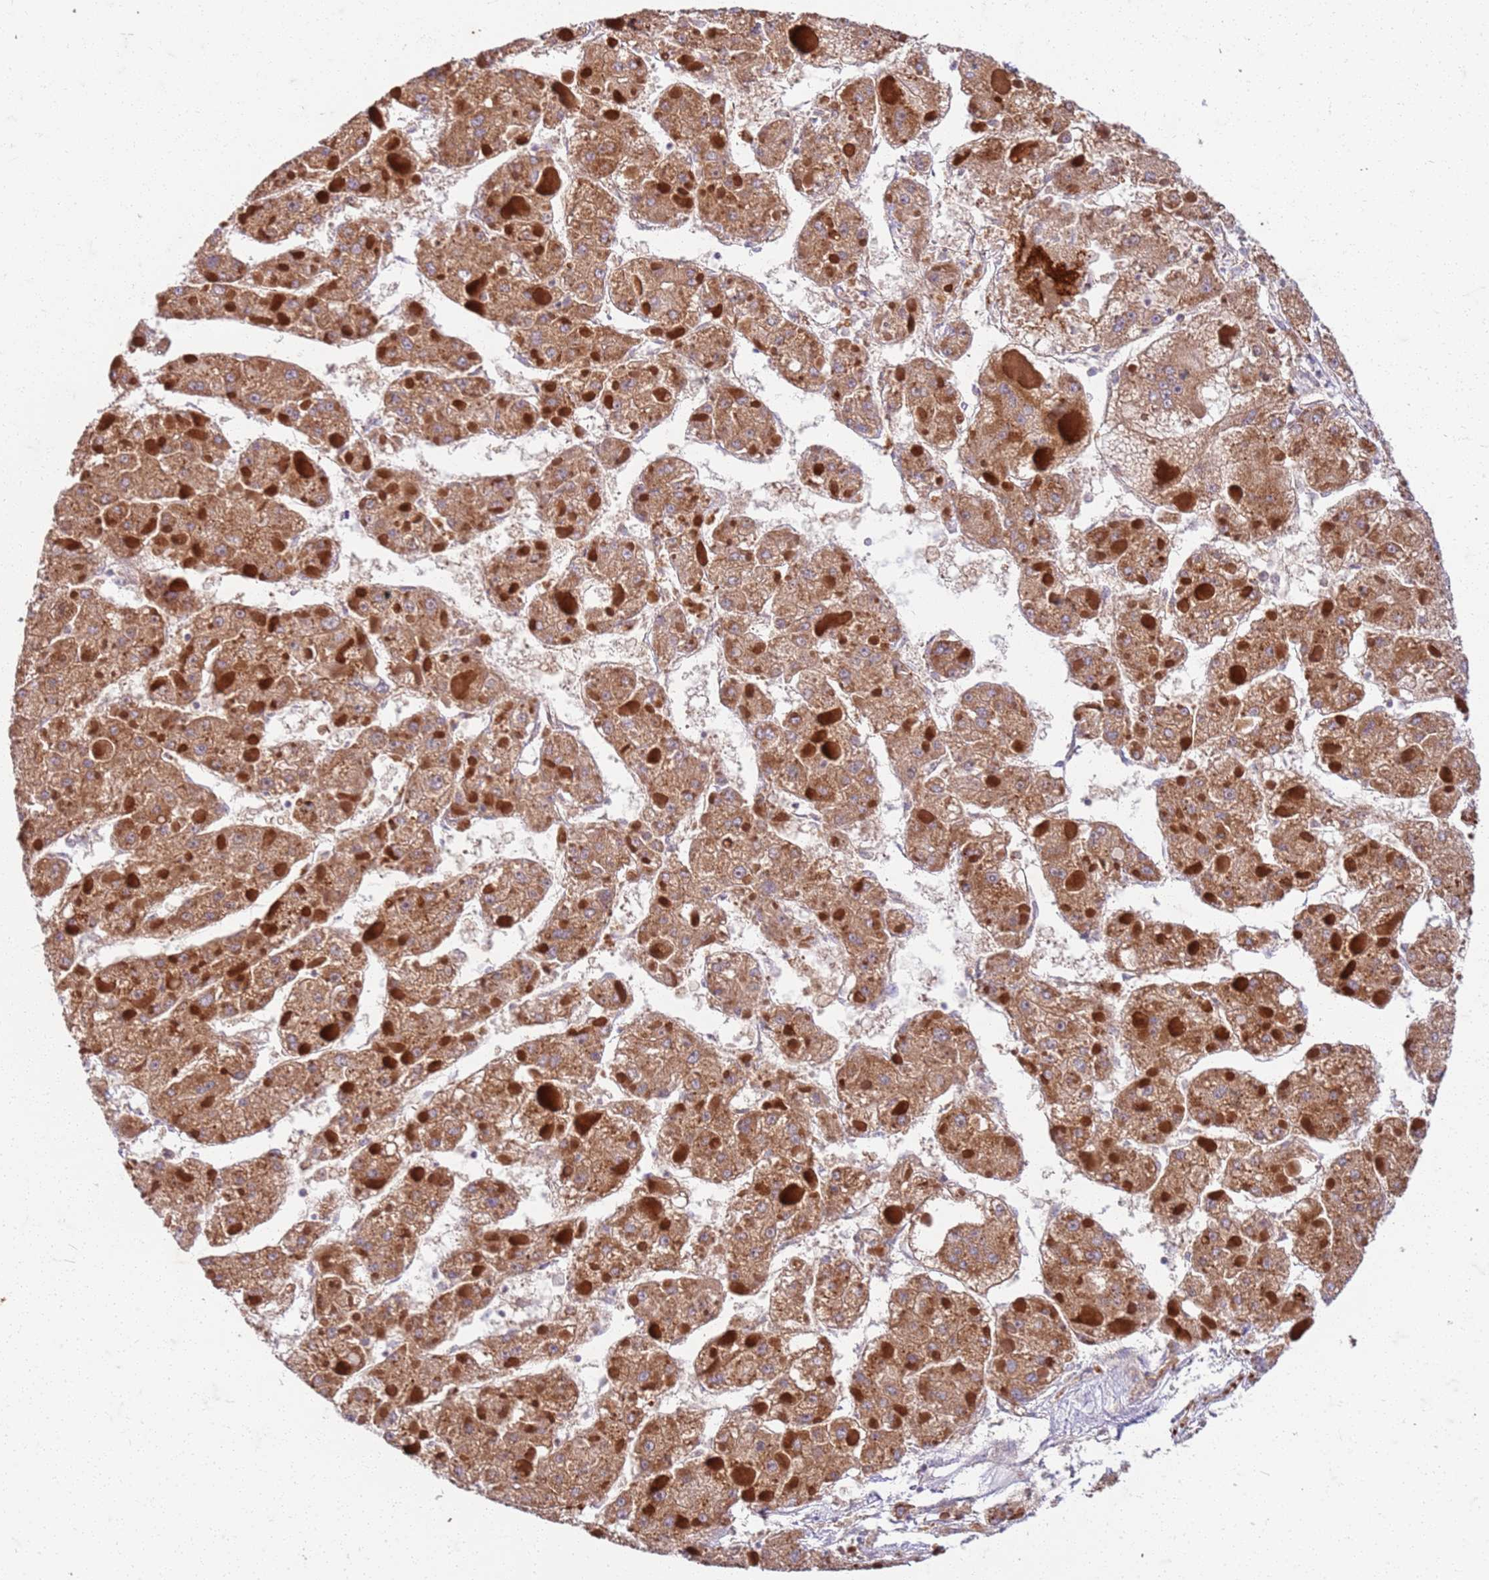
{"staining": {"intensity": "moderate", "quantity": ">75%", "location": "cytoplasmic/membranous"}, "tissue": "liver cancer", "cell_type": "Tumor cells", "image_type": "cancer", "snomed": [{"axis": "morphology", "description": "Carcinoma, Hepatocellular, NOS"}, {"axis": "topography", "description": "Liver"}], "caption": "This is a histology image of IHC staining of liver cancer, which shows moderate expression in the cytoplasmic/membranous of tumor cells.", "gene": "OSBP", "patient": {"sex": "female", "age": 73}}